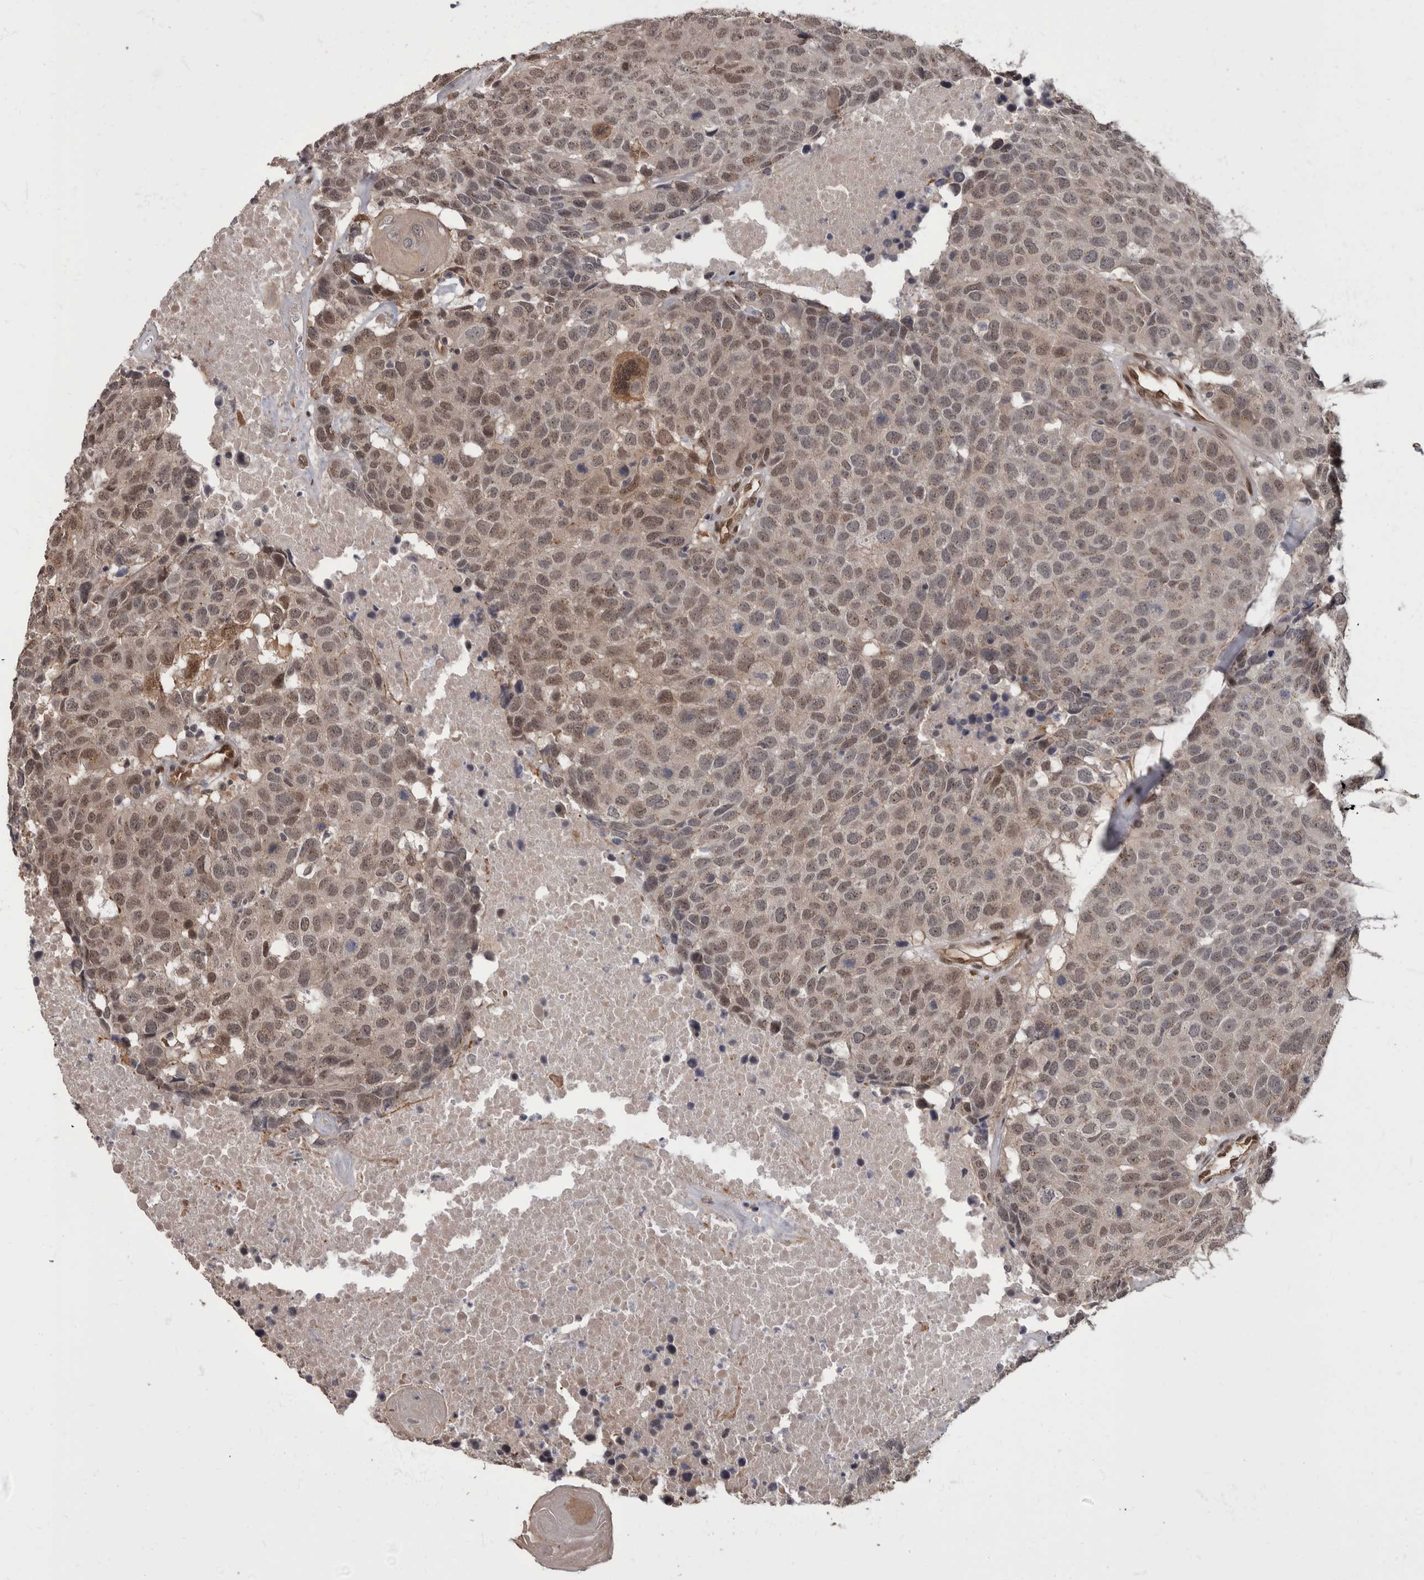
{"staining": {"intensity": "weak", "quantity": ">75%", "location": "nuclear"}, "tissue": "head and neck cancer", "cell_type": "Tumor cells", "image_type": "cancer", "snomed": [{"axis": "morphology", "description": "Squamous cell carcinoma, NOS"}, {"axis": "topography", "description": "Head-Neck"}], "caption": "Immunohistochemical staining of human squamous cell carcinoma (head and neck) exhibits weak nuclear protein expression in approximately >75% of tumor cells.", "gene": "AKT3", "patient": {"sex": "male", "age": 66}}